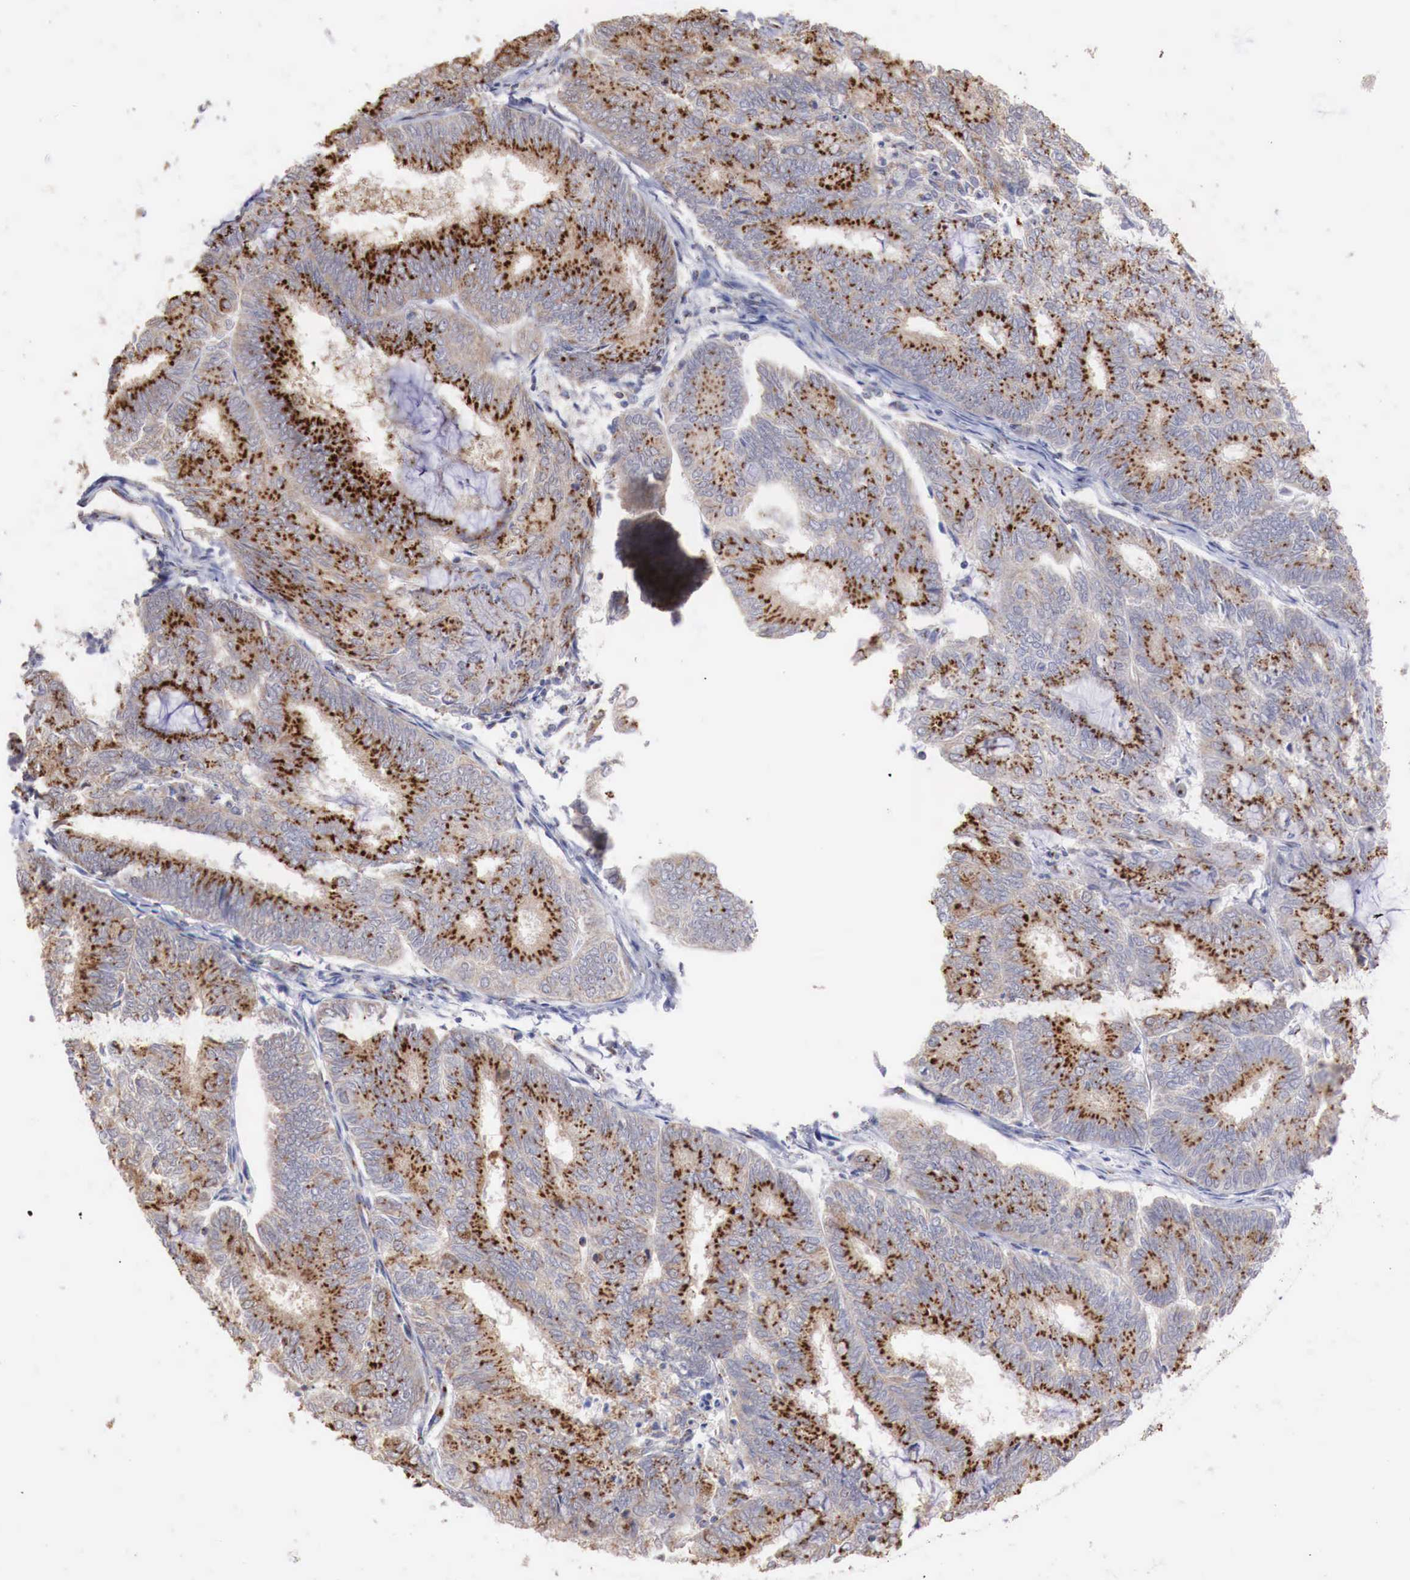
{"staining": {"intensity": "strong", "quantity": ">75%", "location": "cytoplasmic/membranous"}, "tissue": "endometrial cancer", "cell_type": "Tumor cells", "image_type": "cancer", "snomed": [{"axis": "morphology", "description": "Adenocarcinoma, NOS"}, {"axis": "topography", "description": "Endometrium"}], "caption": "There is high levels of strong cytoplasmic/membranous expression in tumor cells of endometrial cancer, as demonstrated by immunohistochemical staining (brown color).", "gene": "SYAP1", "patient": {"sex": "female", "age": 59}}